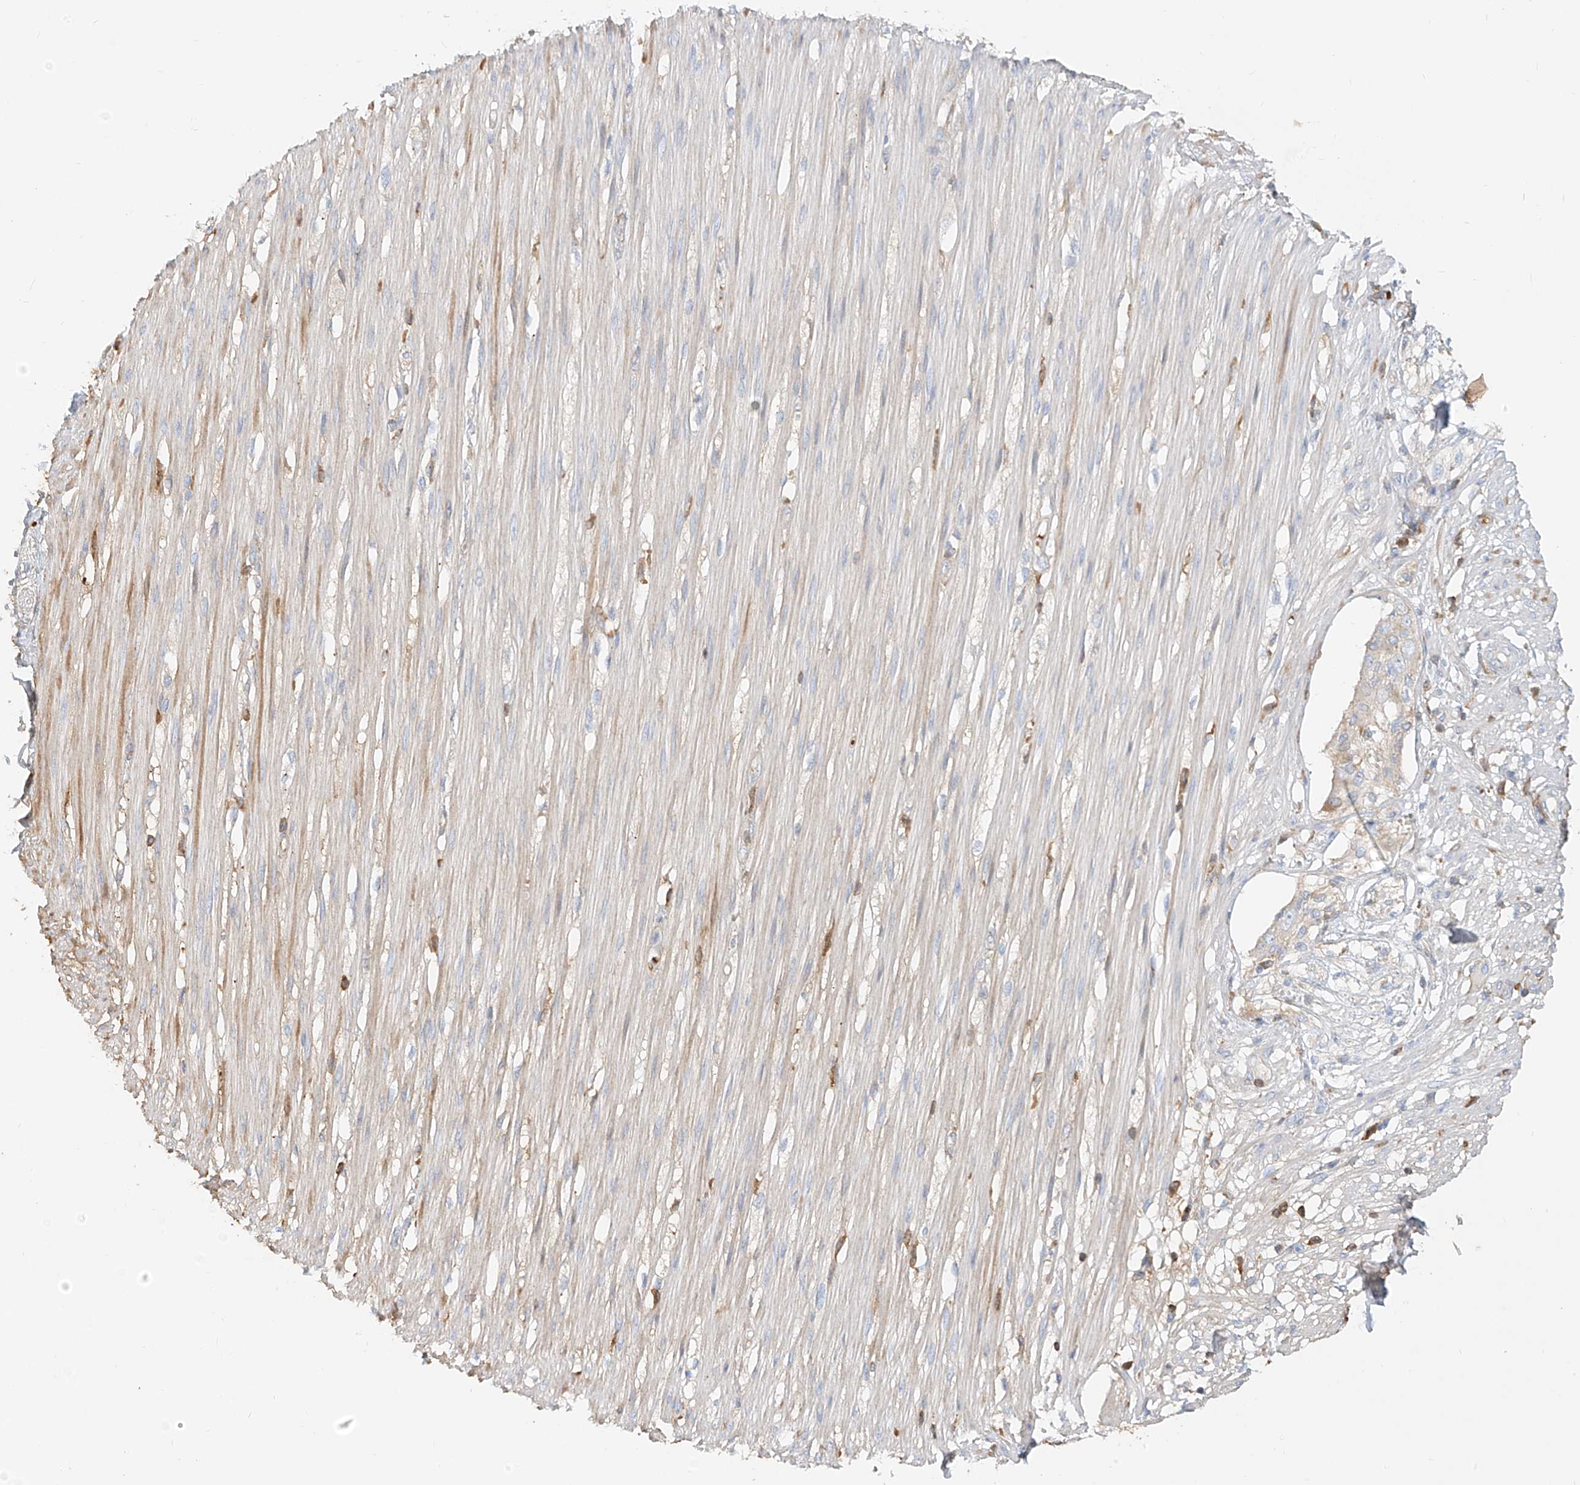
{"staining": {"intensity": "moderate", "quantity": "<25%", "location": "cytoplasmic/membranous"}, "tissue": "smooth muscle", "cell_type": "Smooth muscle cells", "image_type": "normal", "snomed": [{"axis": "morphology", "description": "Normal tissue, NOS"}, {"axis": "morphology", "description": "Adenocarcinoma, NOS"}, {"axis": "topography", "description": "Colon"}, {"axis": "topography", "description": "Peripheral nerve tissue"}], "caption": "Unremarkable smooth muscle displays moderate cytoplasmic/membranous positivity in approximately <25% of smooth muscle cells Immunohistochemistry (ihc) stains the protein in brown and the nuclei are stained blue..", "gene": "OCSTAMP", "patient": {"sex": "male", "age": 14}}